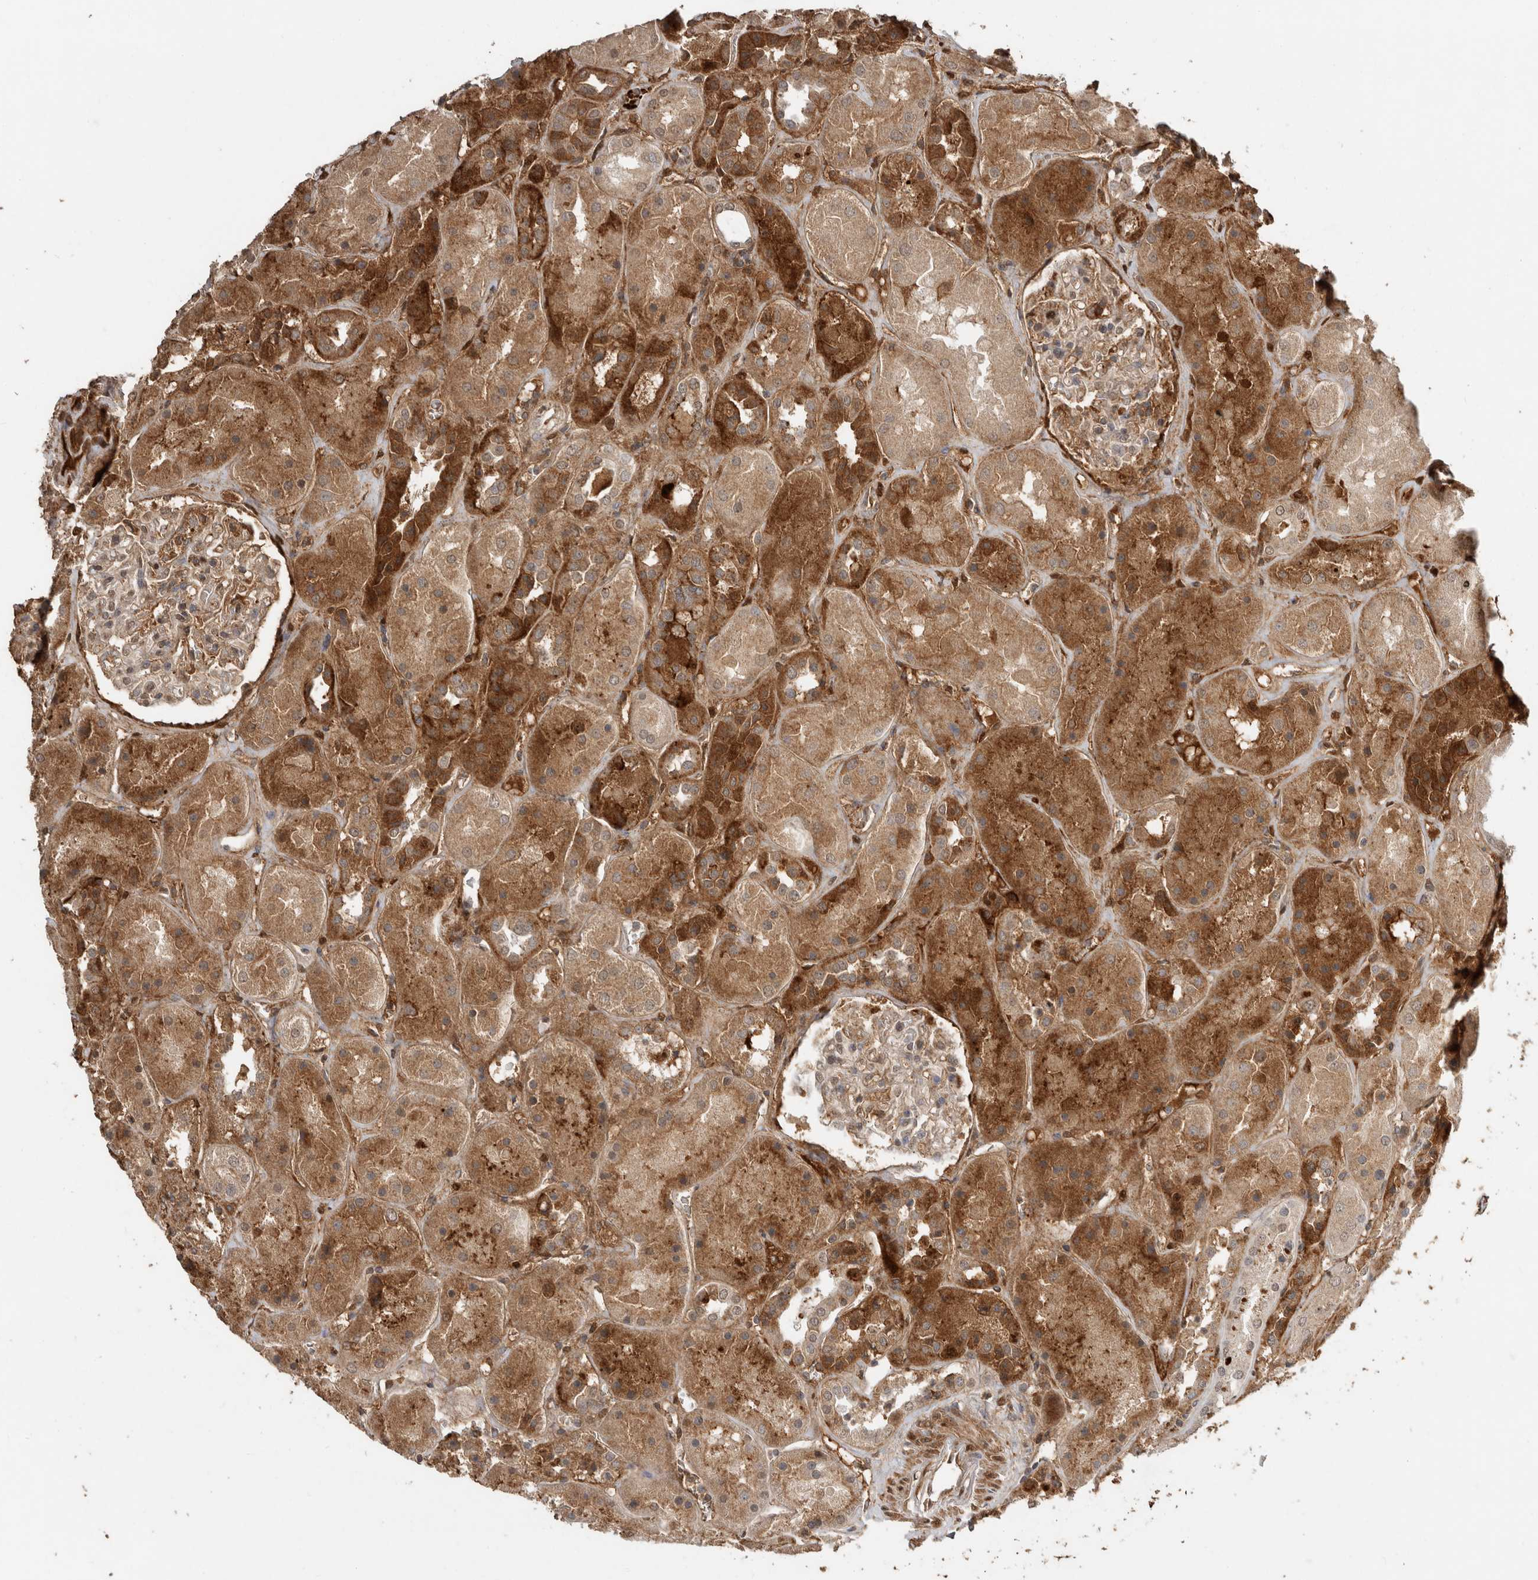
{"staining": {"intensity": "moderate", "quantity": "25%-75%", "location": "cytoplasmic/membranous"}, "tissue": "kidney", "cell_type": "Cells in glomeruli", "image_type": "normal", "snomed": [{"axis": "morphology", "description": "Normal tissue, NOS"}, {"axis": "topography", "description": "Kidney"}], "caption": "This photomicrograph demonstrates IHC staining of unremarkable kidney, with medium moderate cytoplasmic/membranous positivity in about 25%-75% of cells in glomeruli.", "gene": "FAM3A", "patient": {"sex": "male", "age": 70}}